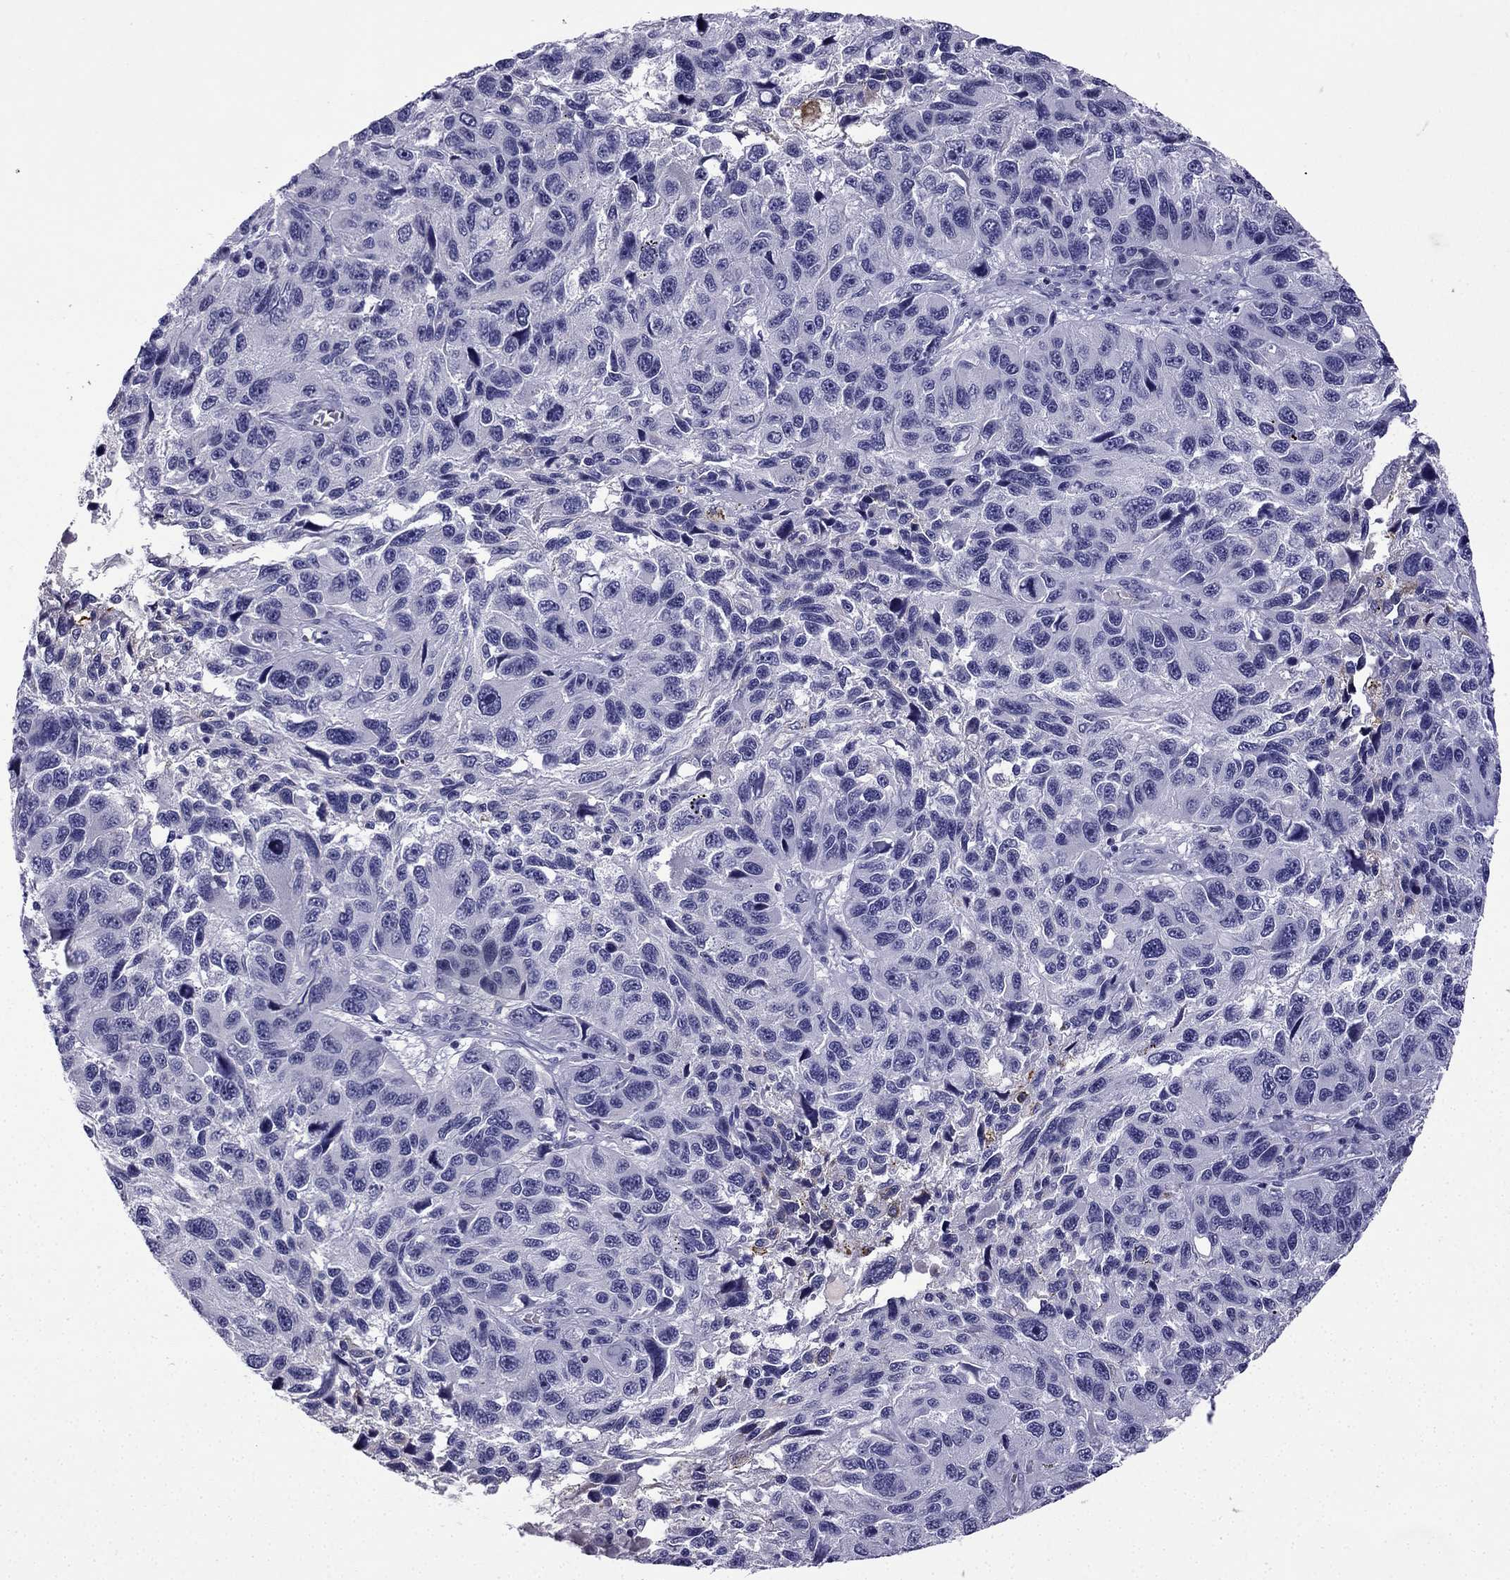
{"staining": {"intensity": "negative", "quantity": "none", "location": "none"}, "tissue": "melanoma", "cell_type": "Tumor cells", "image_type": "cancer", "snomed": [{"axis": "morphology", "description": "Malignant melanoma, NOS"}, {"axis": "topography", "description": "Skin"}], "caption": "Immunohistochemistry image of malignant melanoma stained for a protein (brown), which shows no positivity in tumor cells.", "gene": "NPTX1", "patient": {"sex": "male", "age": 53}}